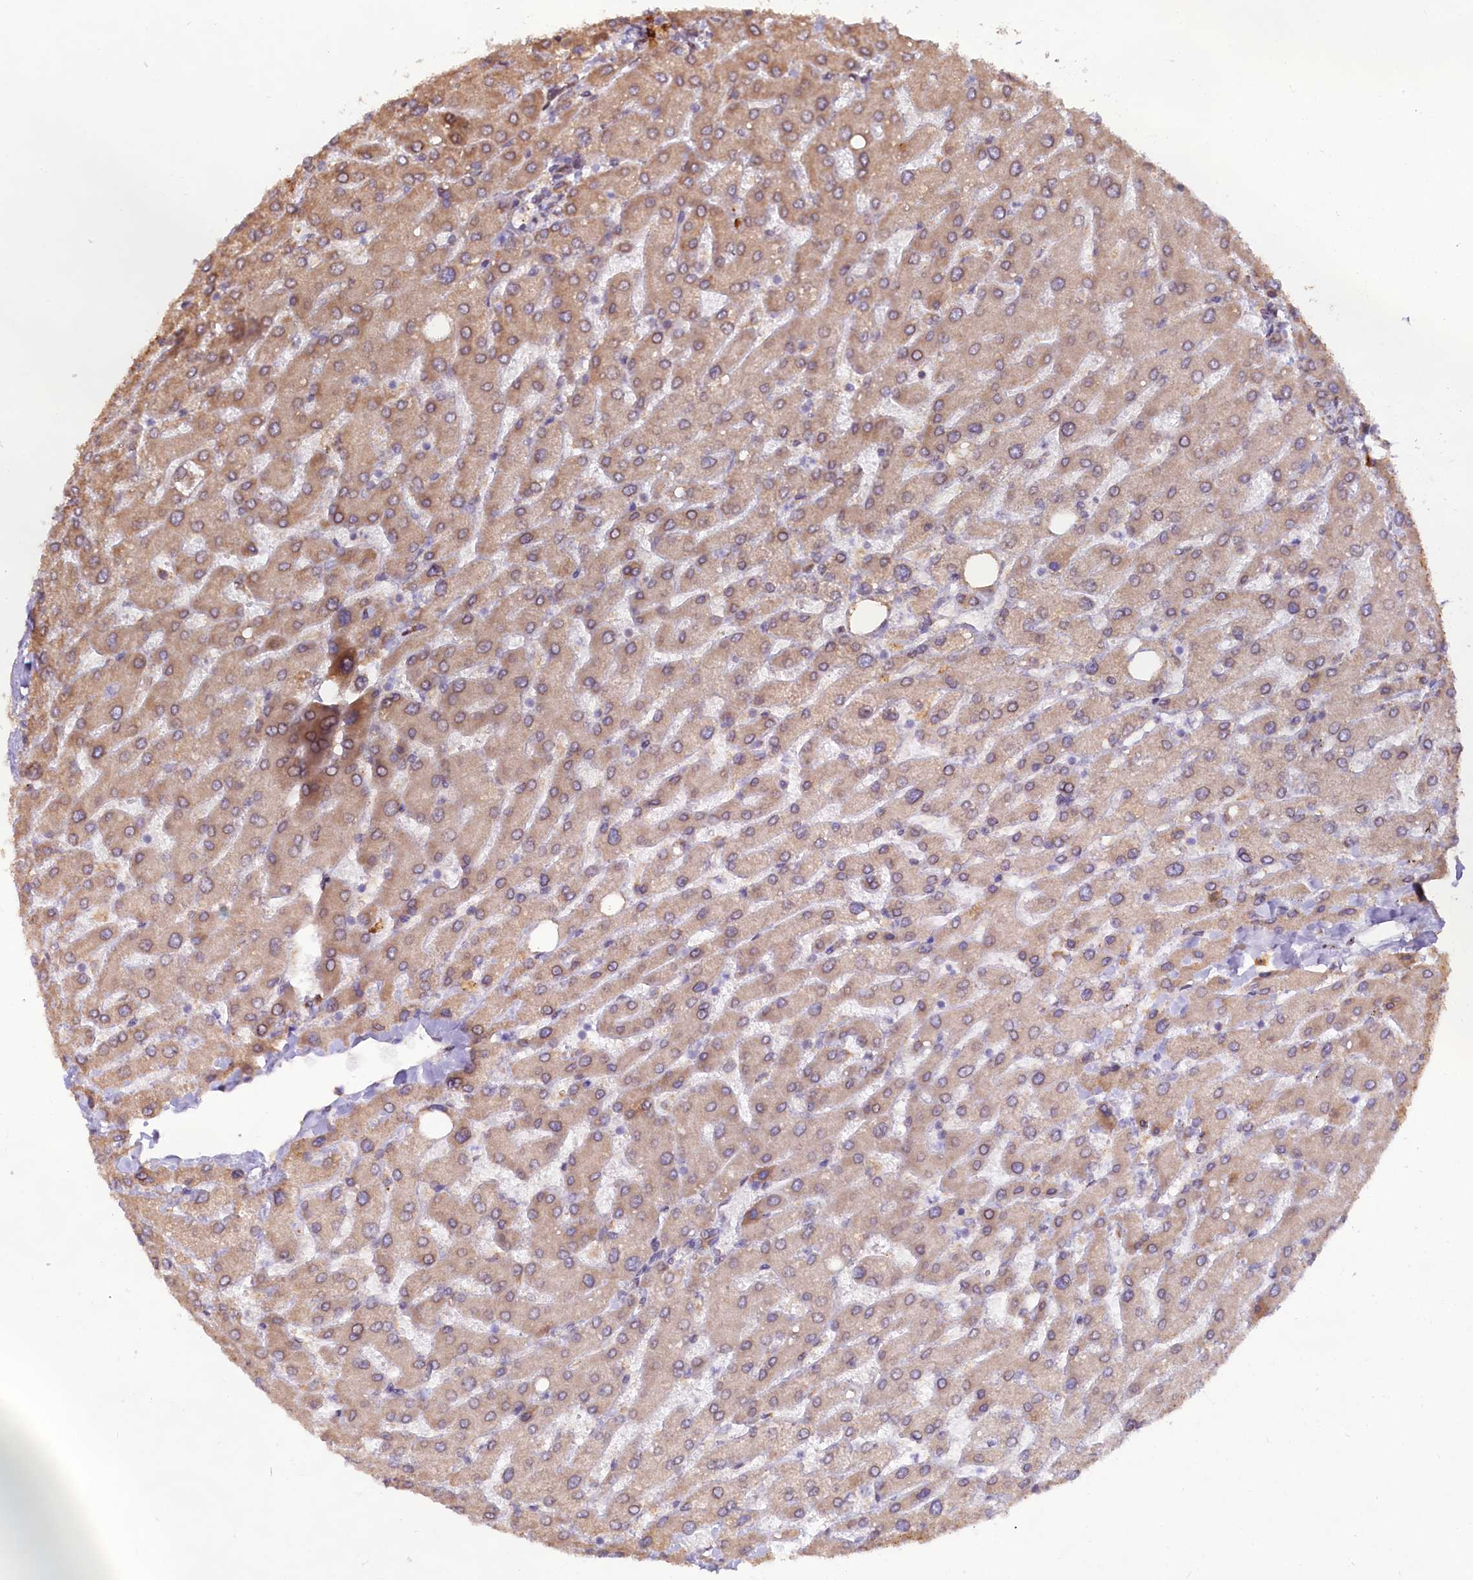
{"staining": {"intensity": "weak", "quantity": "25%-75%", "location": "cytoplasmic/membranous"}, "tissue": "liver", "cell_type": "Cholangiocytes", "image_type": "normal", "snomed": [{"axis": "morphology", "description": "Normal tissue, NOS"}, {"axis": "topography", "description": "Liver"}], "caption": "Brown immunohistochemical staining in normal human liver displays weak cytoplasmic/membranous expression in approximately 25%-75% of cholangiocytes. (Stains: DAB in brown, nuclei in blue, Microscopy: brightfield microscopy at high magnification).", "gene": "TBC1D19", "patient": {"sex": "male", "age": 55}}